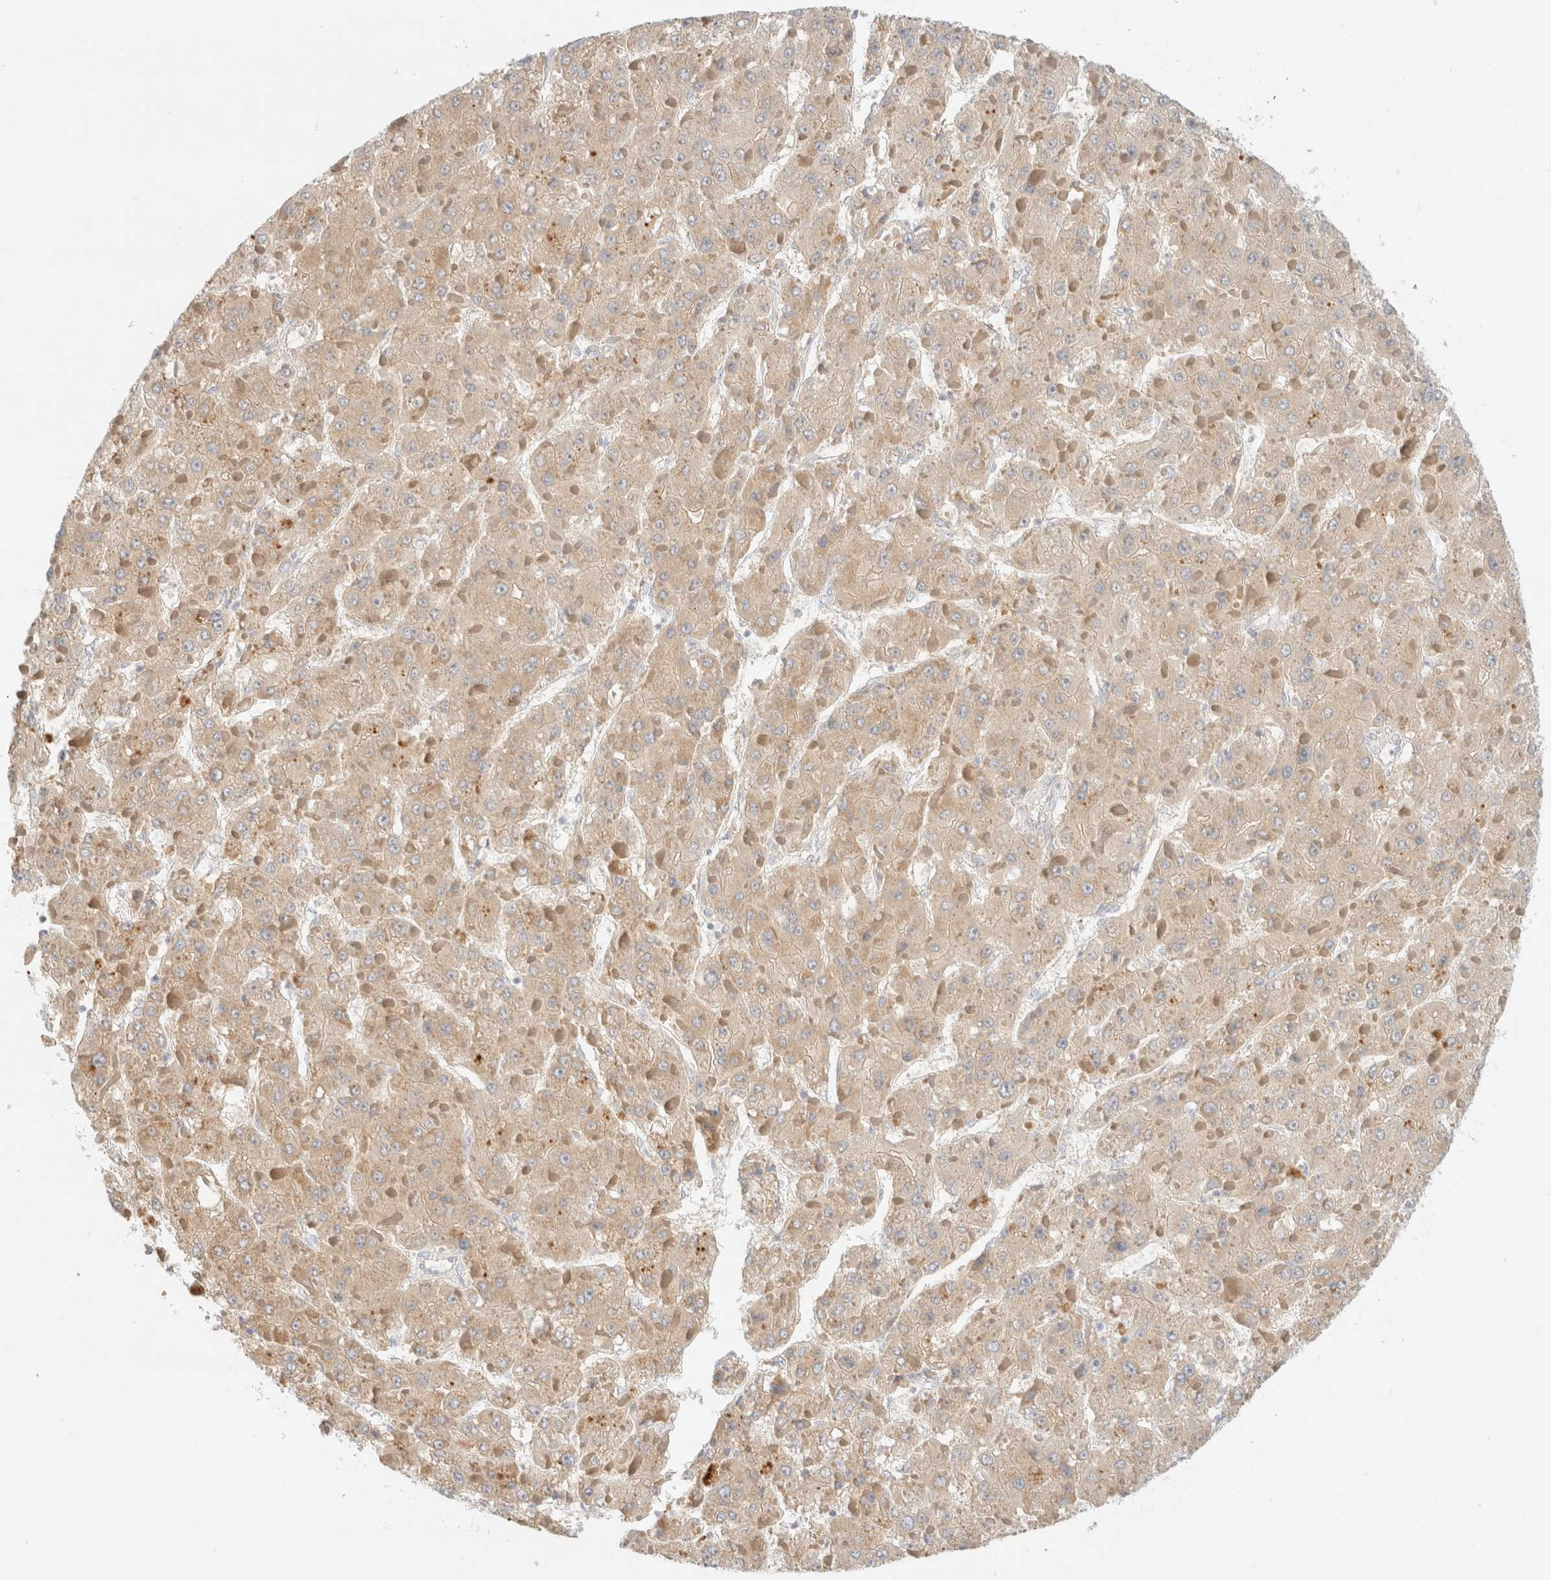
{"staining": {"intensity": "weak", "quantity": ">75%", "location": "cytoplasmic/membranous"}, "tissue": "liver cancer", "cell_type": "Tumor cells", "image_type": "cancer", "snomed": [{"axis": "morphology", "description": "Carcinoma, Hepatocellular, NOS"}, {"axis": "topography", "description": "Liver"}], "caption": "Brown immunohistochemical staining in human liver cancer (hepatocellular carcinoma) demonstrates weak cytoplasmic/membranous expression in approximately >75% of tumor cells. The staining was performed using DAB (3,3'-diaminobenzidine) to visualize the protein expression in brown, while the nuclei were stained in blue with hematoxylin (Magnification: 20x).", "gene": "HDHD3", "patient": {"sex": "female", "age": 73}}